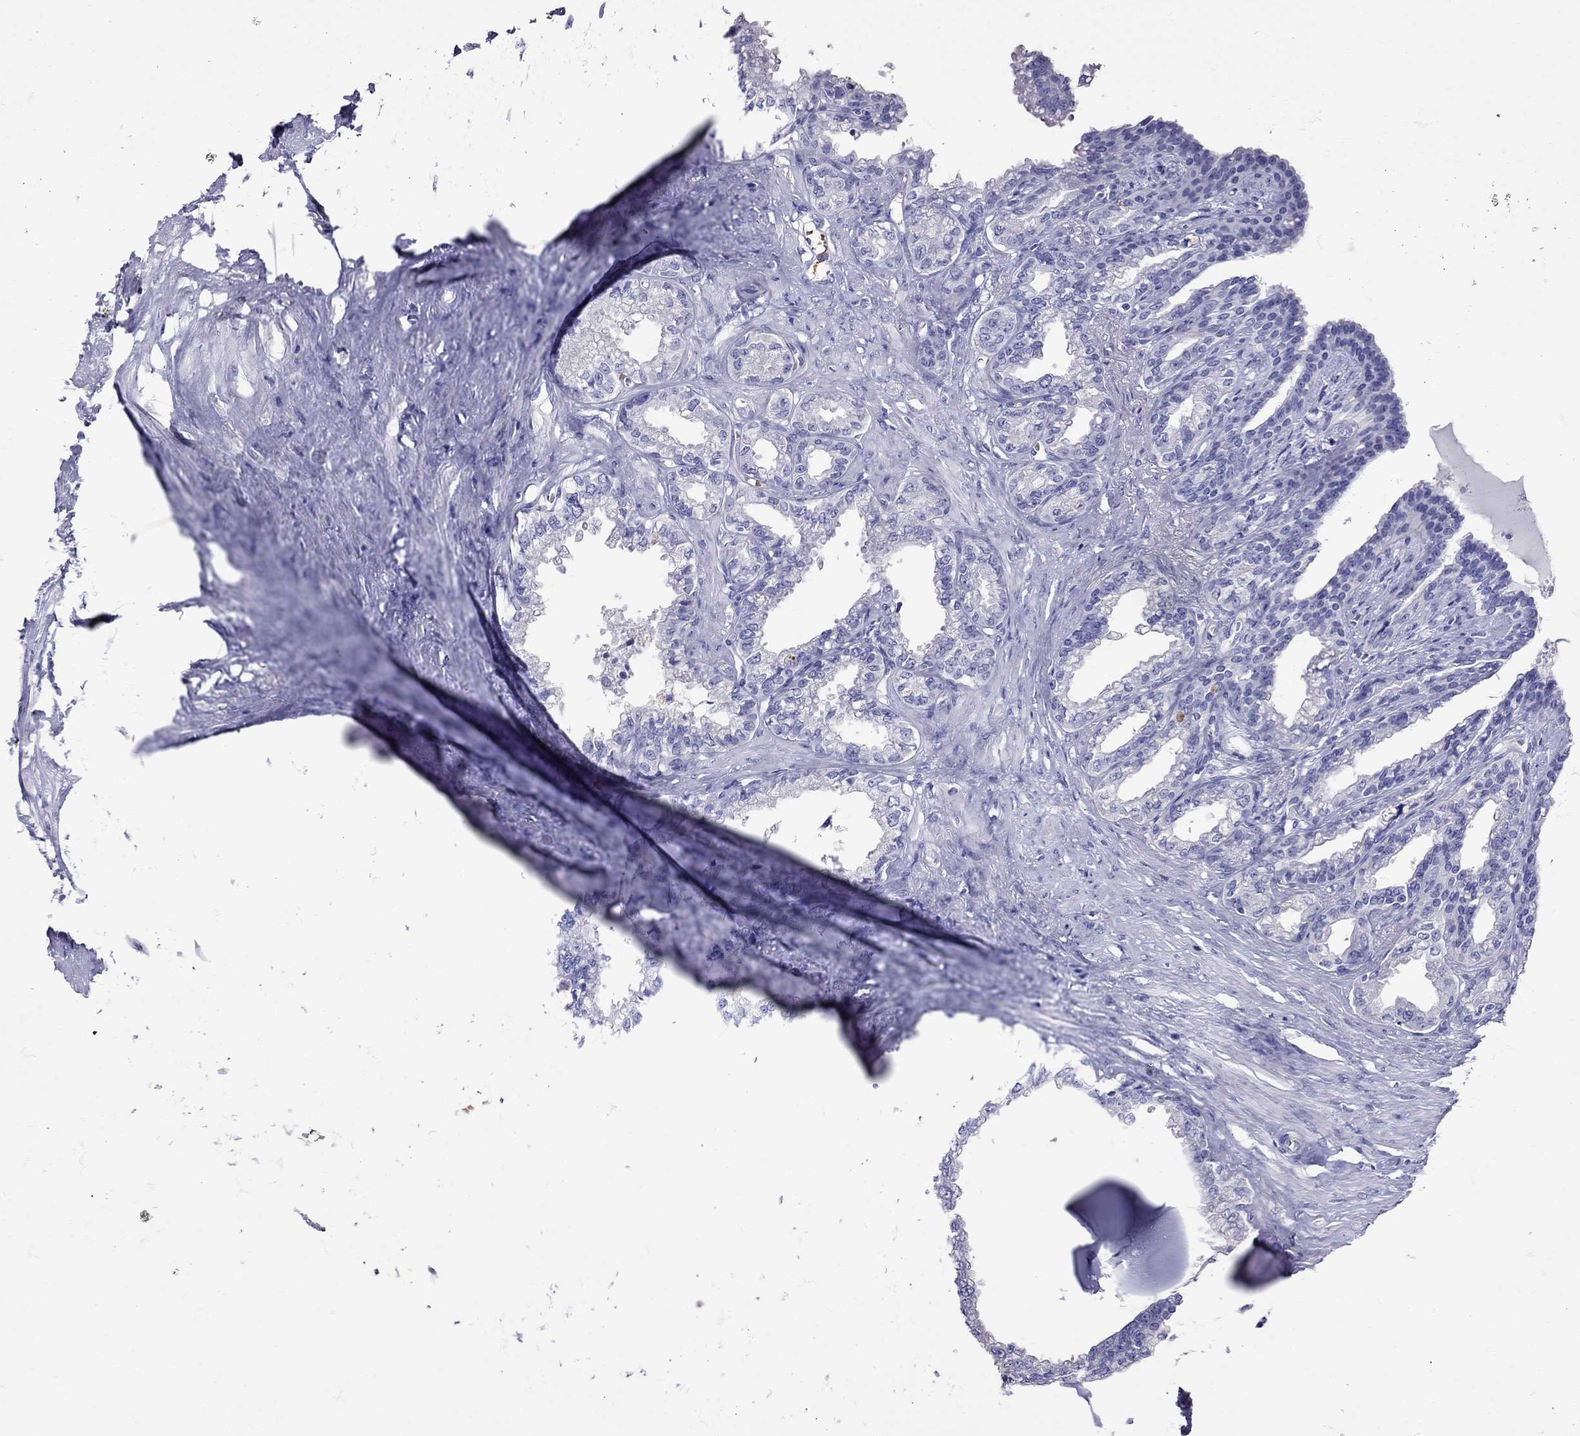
{"staining": {"intensity": "negative", "quantity": "none", "location": "none"}, "tissue": "seminal vesicle", "cell_type": "Glandular cells", "image_type": "normal", "snomed": [{"axis": "morphology", "description": "Normal tissue, NOS"}, {"axis": "morphology", "description": "Urothelial carcinoma, NOS"}, {"axis": "topography", "description": "Urinary bladder"}, {"axis": "topography", "description": "Seminal veicle"}], "caption": "Immunohistochemical staining of unremarkable seminal vesicle exhibits no significant staining in glandular cells. (DAB (3,3'-diaminobenzidine) immunohistochemistry (IHC), high magnification).", "gene": "TBR1", "patient": {"sex": "male", "age": 76}}